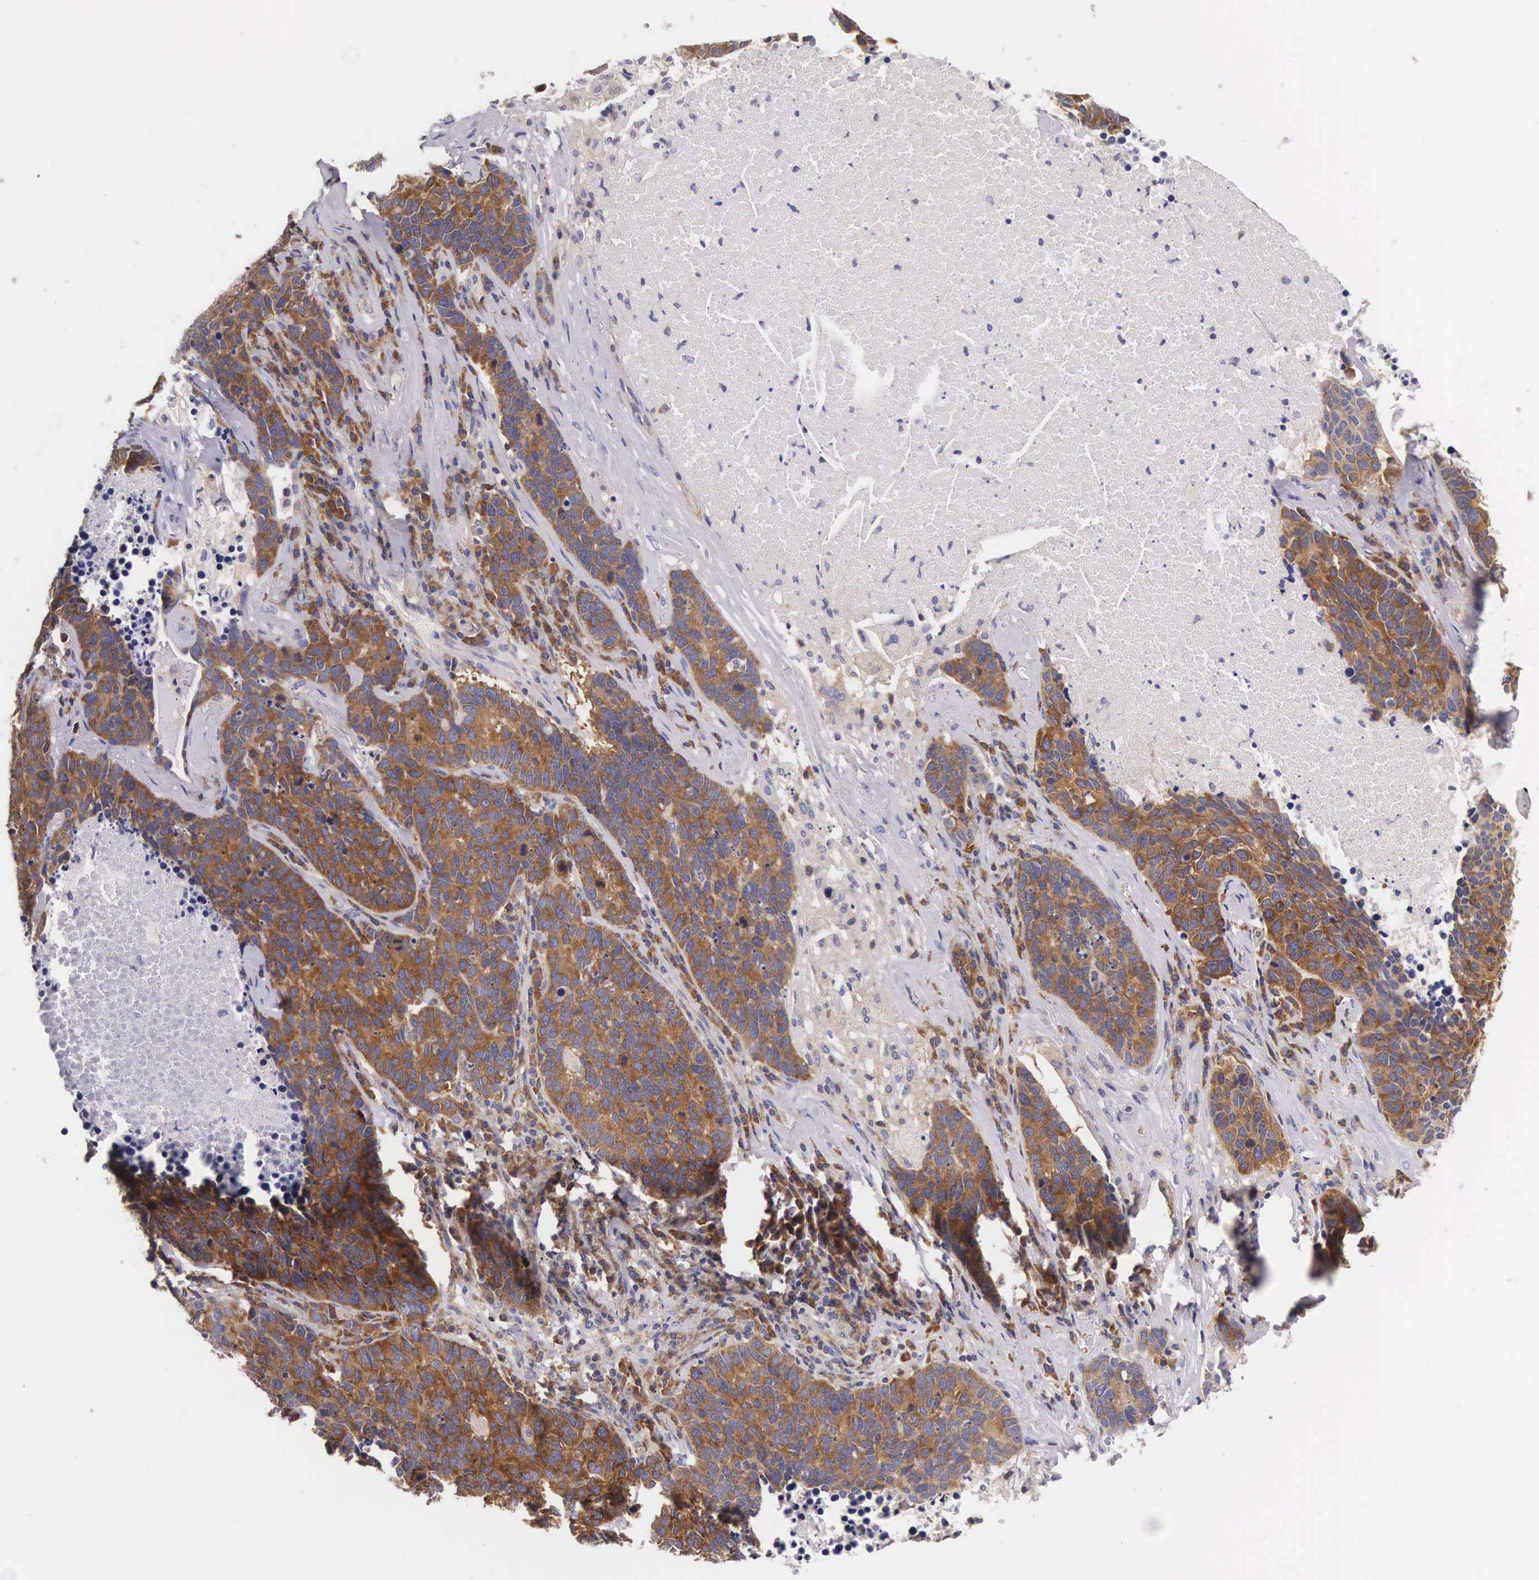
{"staining": {"intensity": "moderate", "quantity": ">75%", "location": "cytoplasmic/membranous"}, "tissue": "lung cancer", "cell_type": "Tumor cells", "image_type": "cancer", "snomed": [{"axis": "morphology", "description": "Neoplasm, malignant, NOS"}, {"axis": "topography", "description": "Lung"}], "caption": "Immunohistochemistry (IHC) (DAB) staining of human lung malignant neoplasm reveals moderate cytoplasmic/membranous protein positivity in approximately >75% of tumor cells.", "gene": "OSBPL3", "patient": {"sex": "female", "age": 75}}